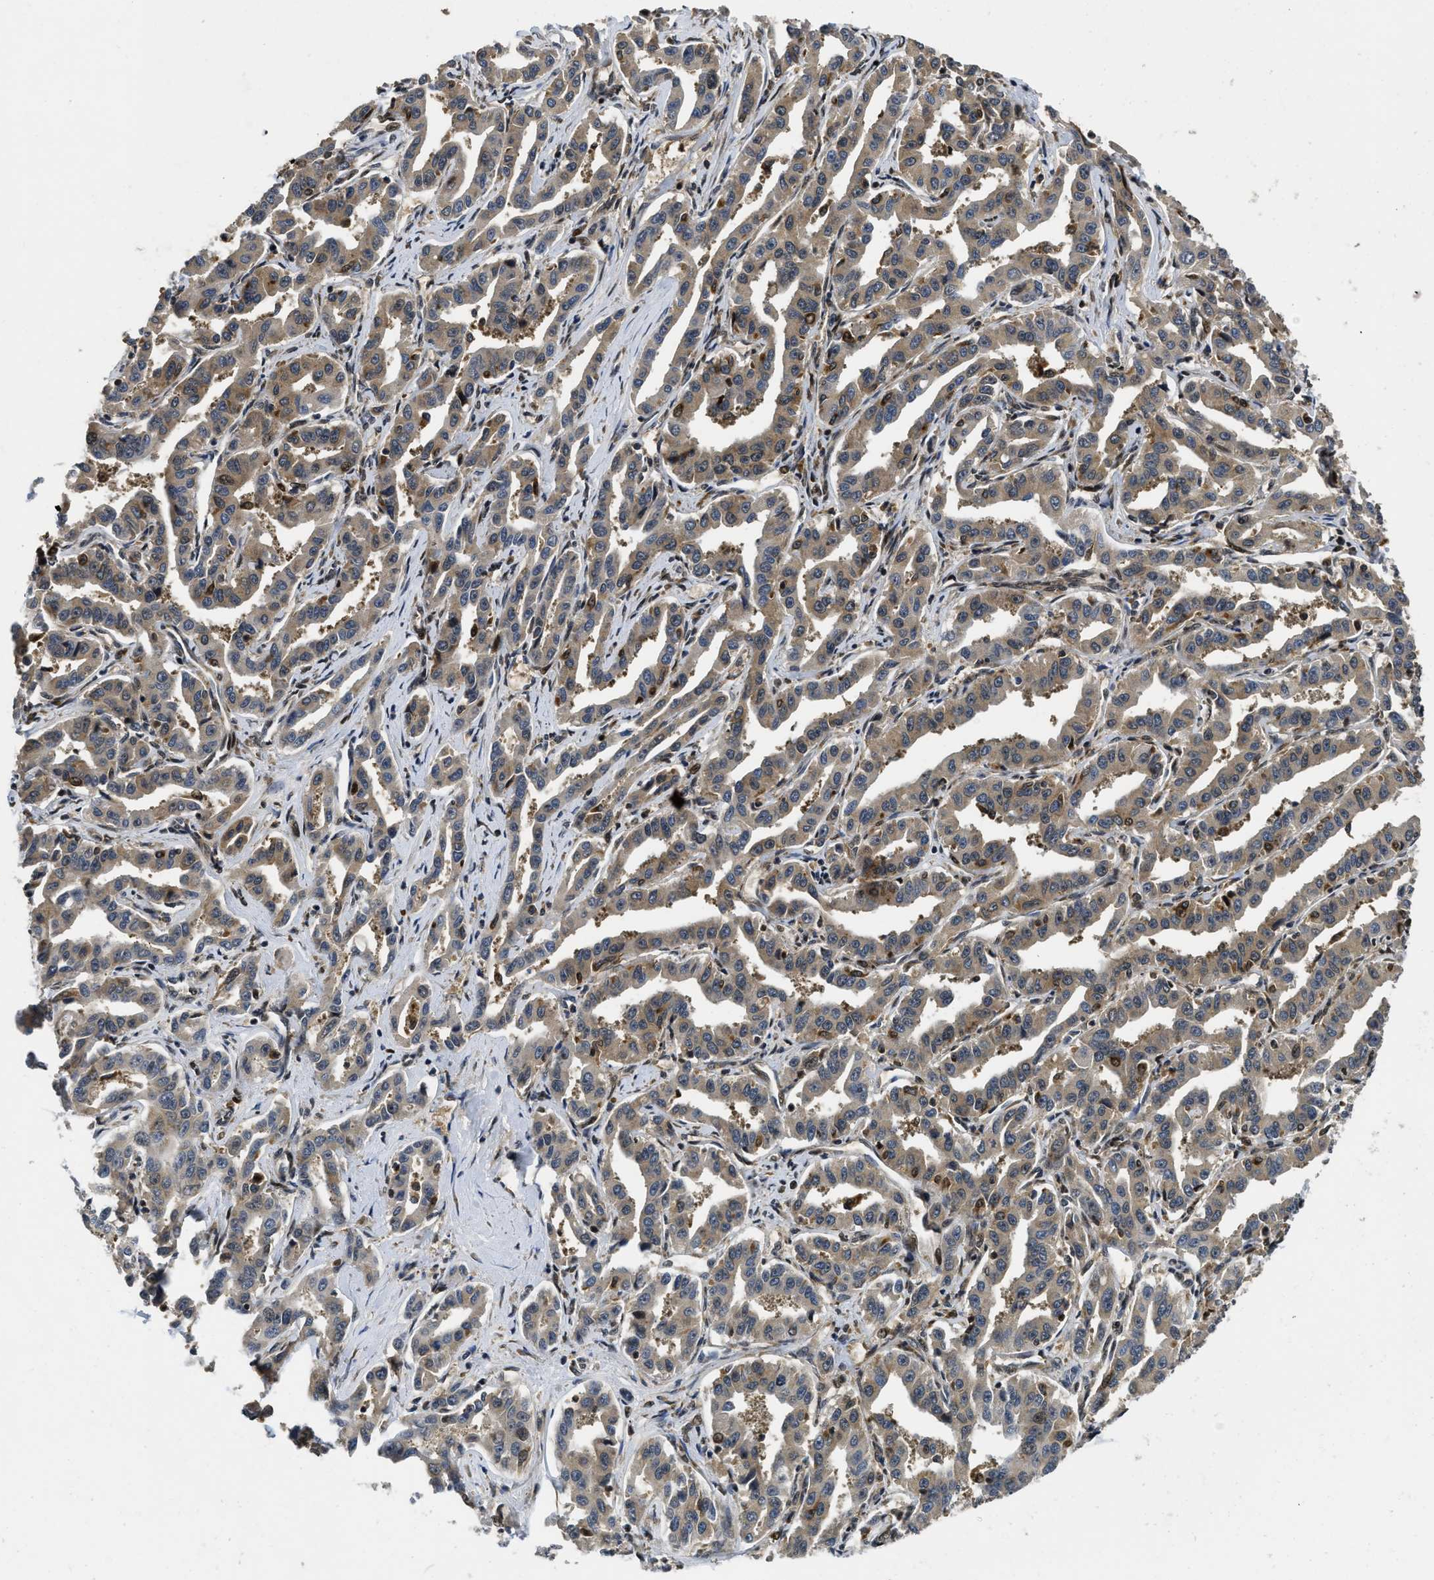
{"staining": {"intensity": "moderate", "quantity": ">75%", "location": "cytoplasmic/membranous"}, "tissue": "liver cancer", "cell_type": "Tumor cells", "image_type": "cancer", "snomed": [{"axis": "morphology", "description": "Cholangiocarcinoma"}, {"axis": "topography", "description": "Liver"}], "caption": "IHC staining of liver cancer (cholangiocarcinoma), which displays medium levels of moderate cytoplasmic/membranous staining in about >75% of tumor cells indicating moderate cytoplasmic/membranous protein positivity. The staining was performed using DAB (3,3'-diaminobenzidine) (brown) for protein detection and nuclei were counterstained in hematoxylin (blue).", "gene": "ADSL", "patient": {"sex": "male", "age": 59}}